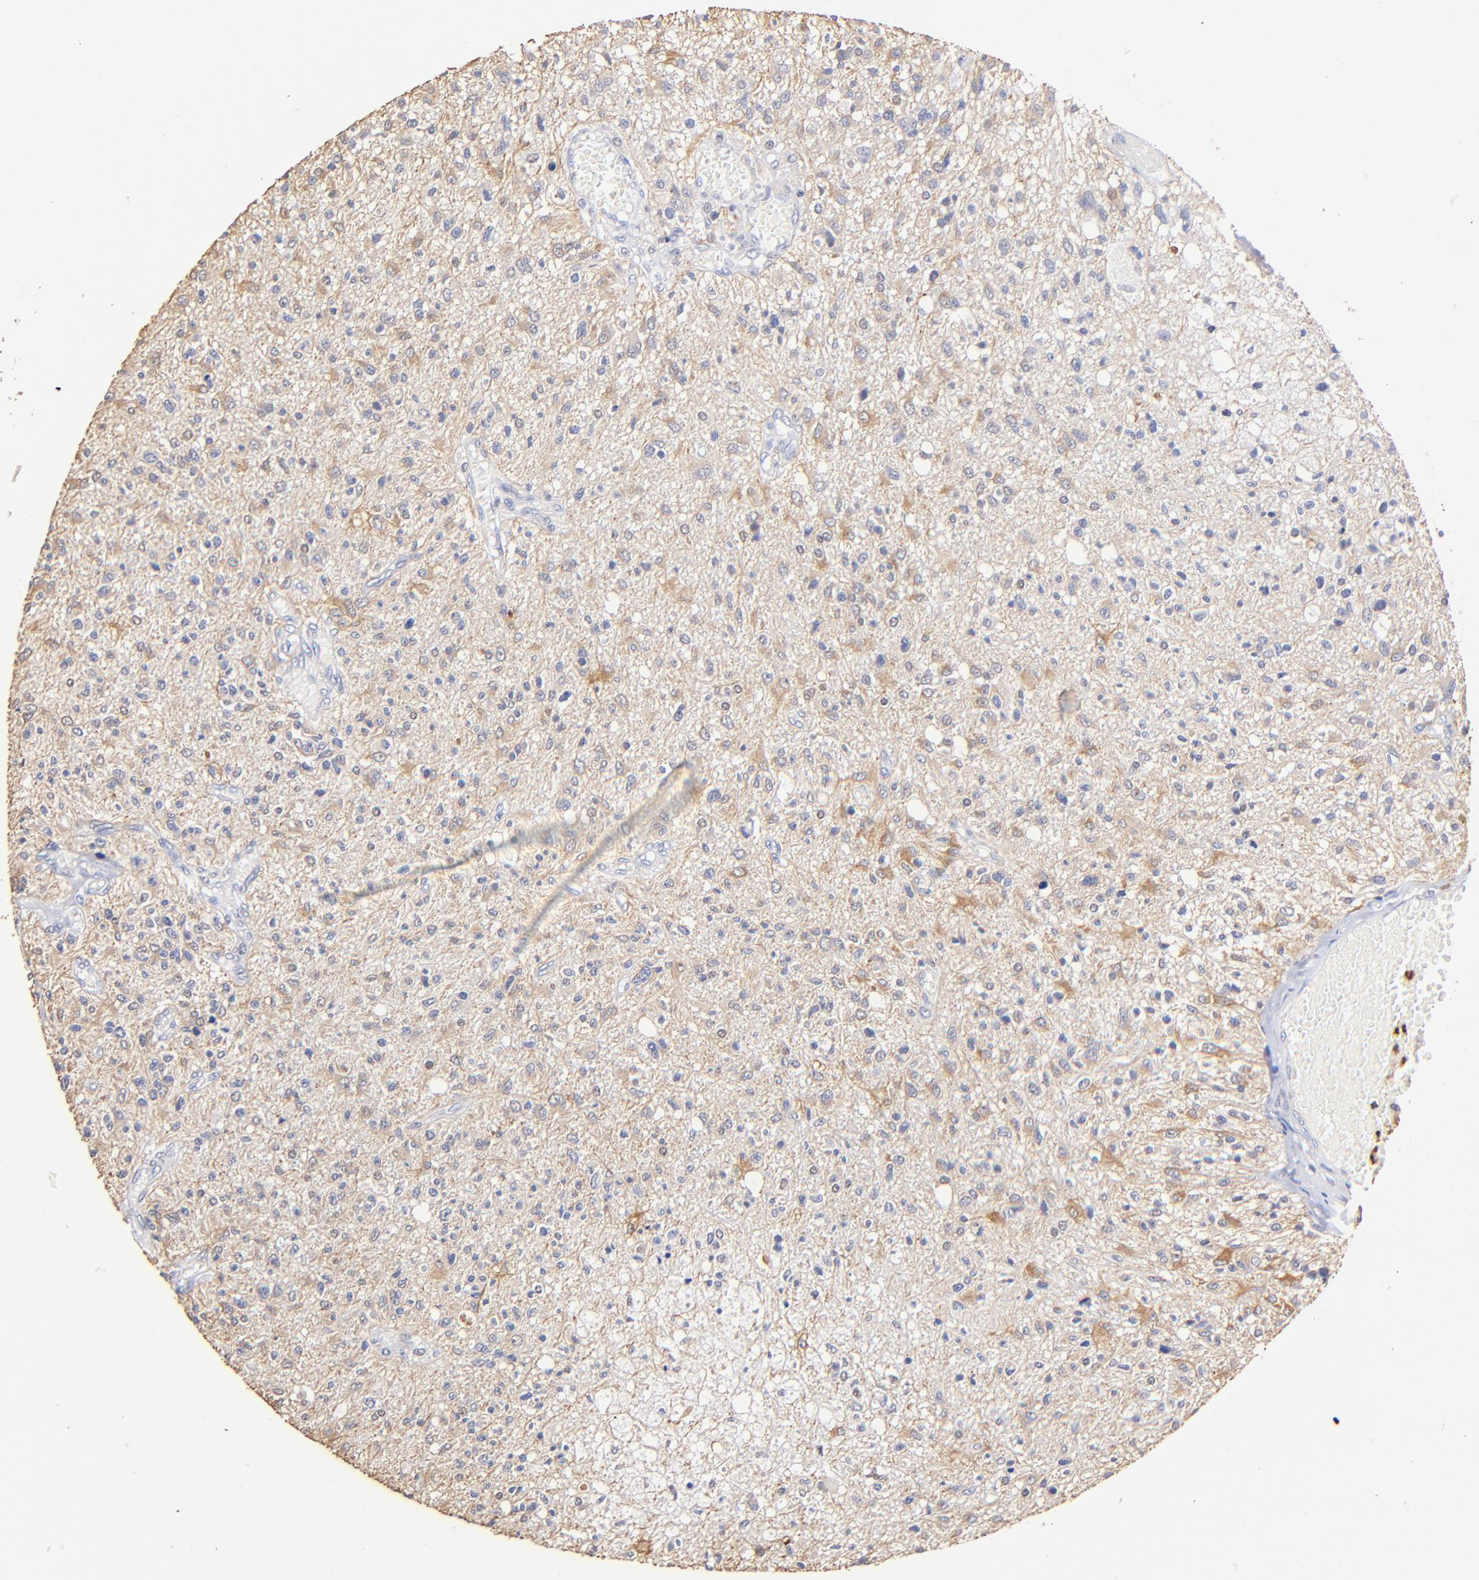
{"staining": {"intensity": "weak", "quantity": "<25%", "location": "cytoplasmic/membranous"}, "tissue": "glioma", "cell_type": "Tumor cells", "image_type": "cancer", "snomed": [{"axis": "morphology", "description": "Glioma, malignant, High grade"}, {"axis": "topography", "description": "Cerebral cortex"}], "caption": "A photomicrograph of human glioma is negative for staining in tumor cells. (DAB immunohistochemistry (IHC), high magnification).", "gene": "BBOF1", "patient": {"sex": "male", "age": 76}}